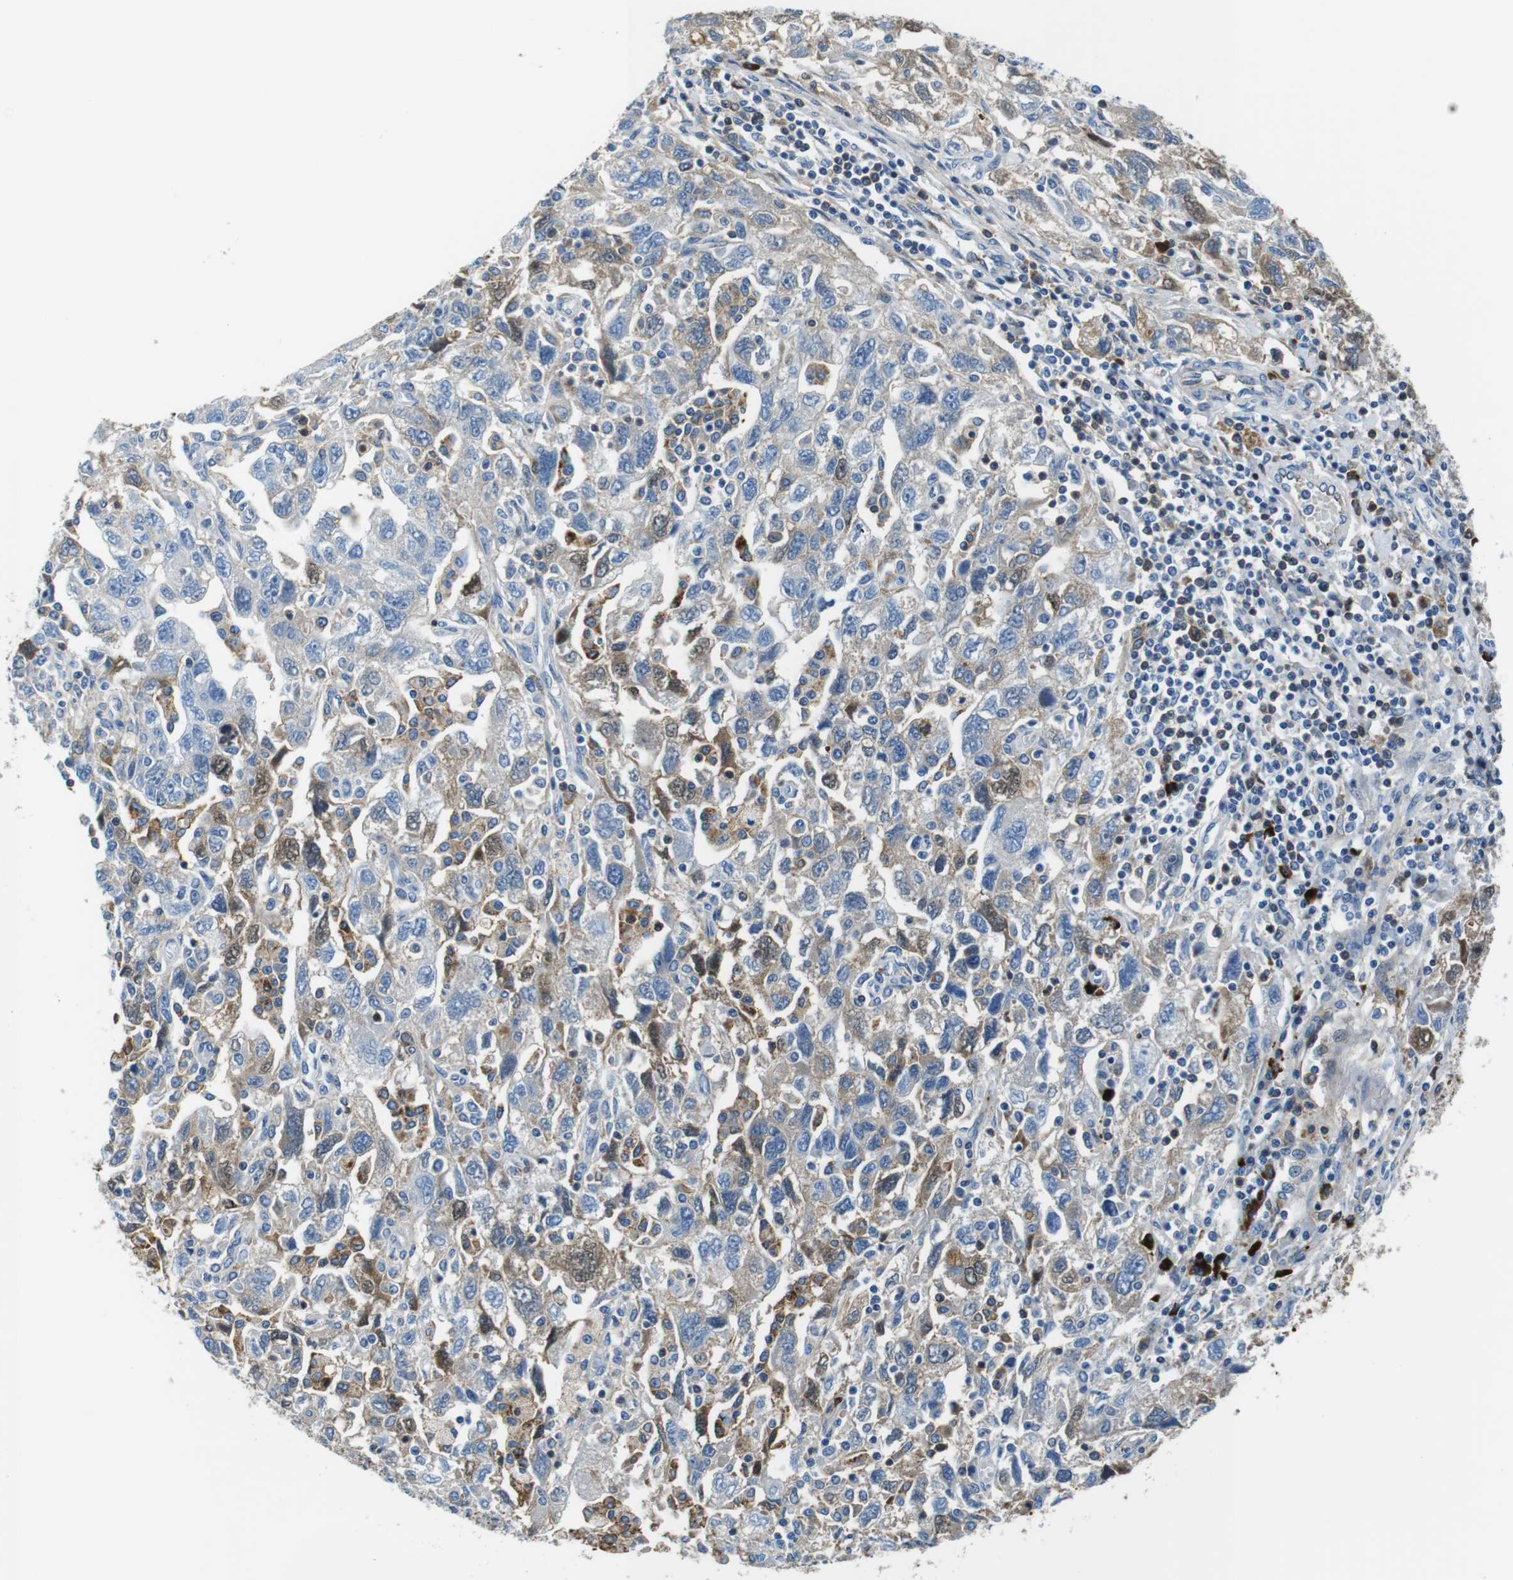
{"staining": {"intensity": "moderate", "quantity": "25%-75%", "location": "cytoplasmic/membranous,nuclear"}, "tissue": "ovarian cancer", "cell_type": "Tumor cells", "image_type": "cancer", "snomed": [{"axis": "morphology", "description": "Carcinoma, NOS"}, {"axis": "morphology", "description": "Cystadenocarcinoma, serous, NOS"}, {"axis": "topography", "description": "Ovary"}], "caption": "IHC staining of ovarian cancer, which demonstrates medium levels of moderate cytoplasmic/membranous and nuclear staining in about 25%-75% of tumor cells indicating moderate cytoplasmic/membranous and nuclear protein staining. The staining was performed using DAB (3,3'-diaminobenzidine) (brown) for protein detection and nuclei were counterstained in hematoxylin (blue).", "gene": "IGKC", "patient": {"sex": "female", "age": 69}}